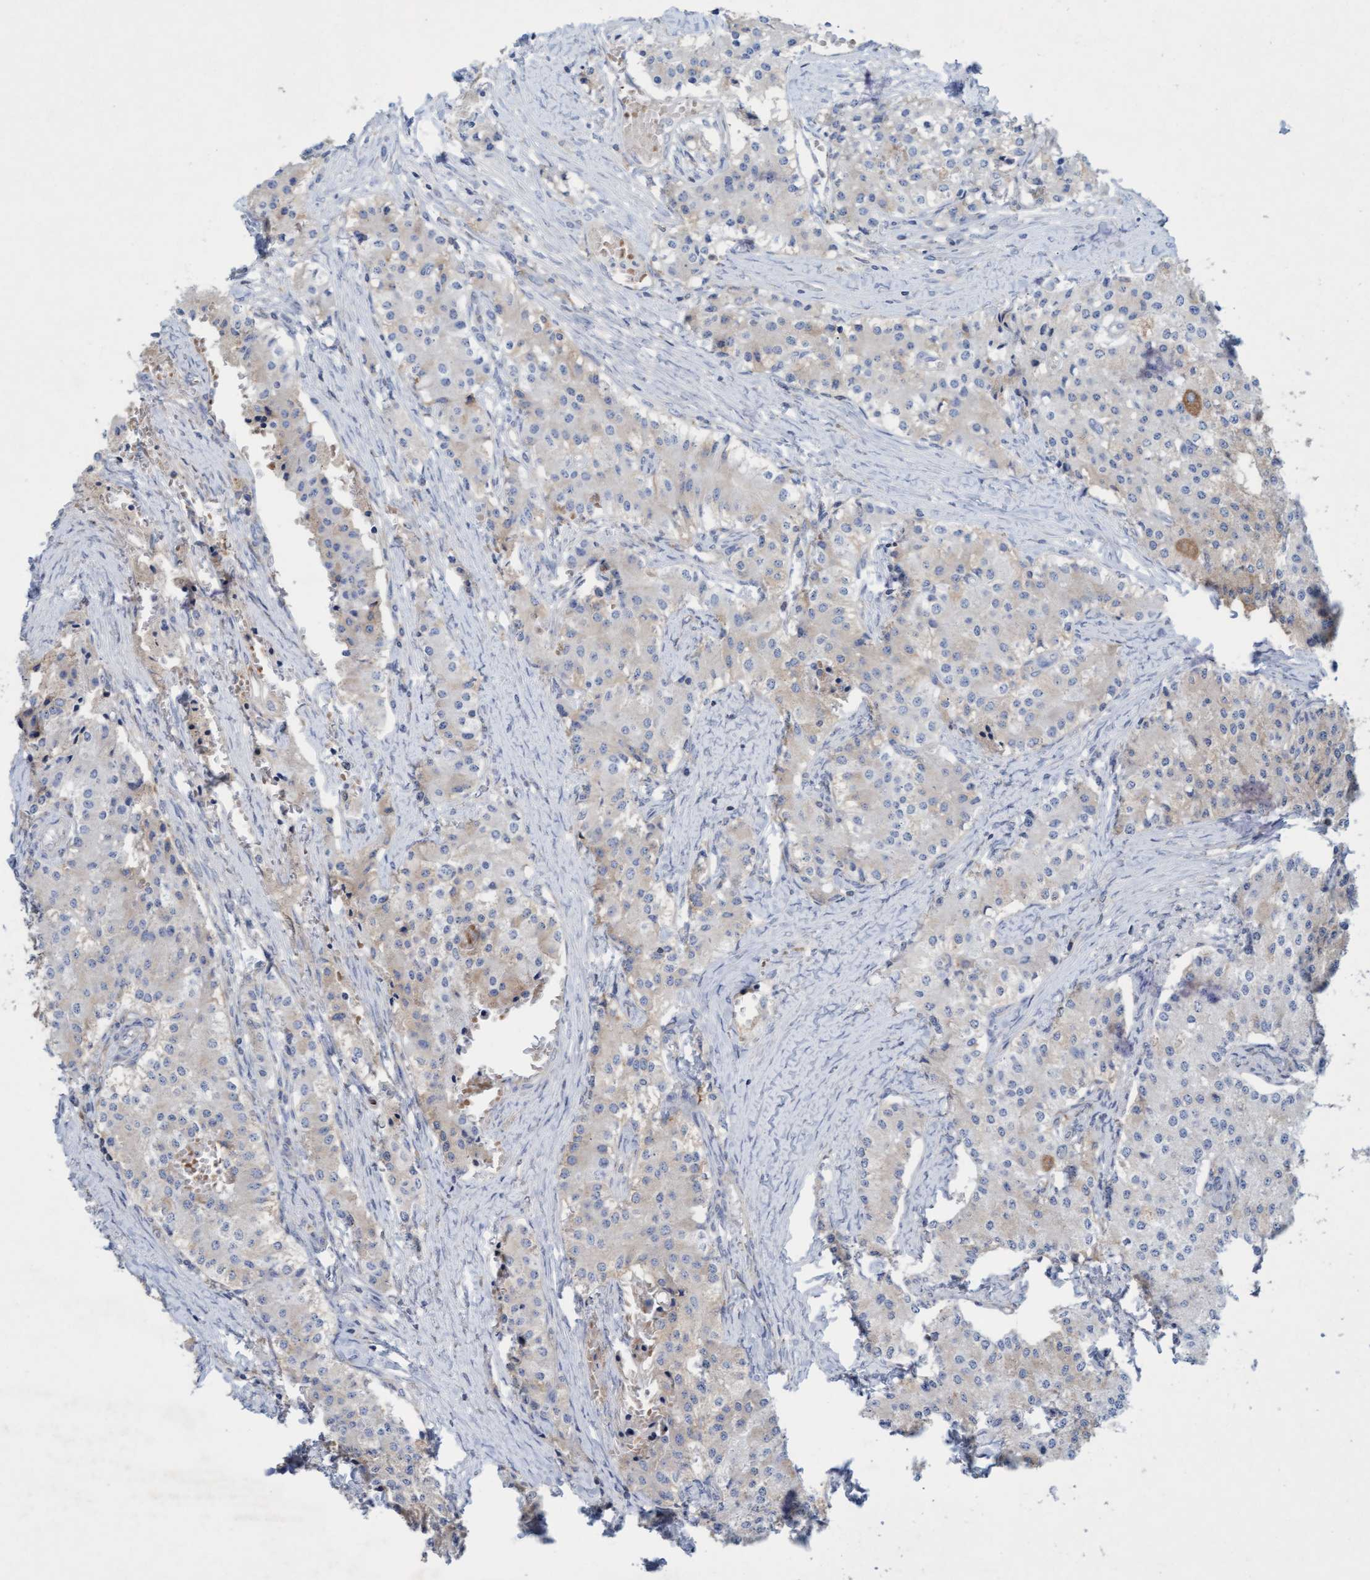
{"staining": {"intensity": "weak", "quantity": "<25%", "location": "cytoplasmic/membranous"}, "tissue": "carcinoid", "cell_type": "Tumor cells", "image_type": "cancer", "snomed": [{"axis": "morphology", "description": "Carcinoid, malignant, NOS"}, {"axis": "topography", "description": "Colon"}], "caption": "Tumor cells show no significant expression in carcinoid.", "gene": "SIGIRR", "patient": {"sex": "female", "age": 52}}